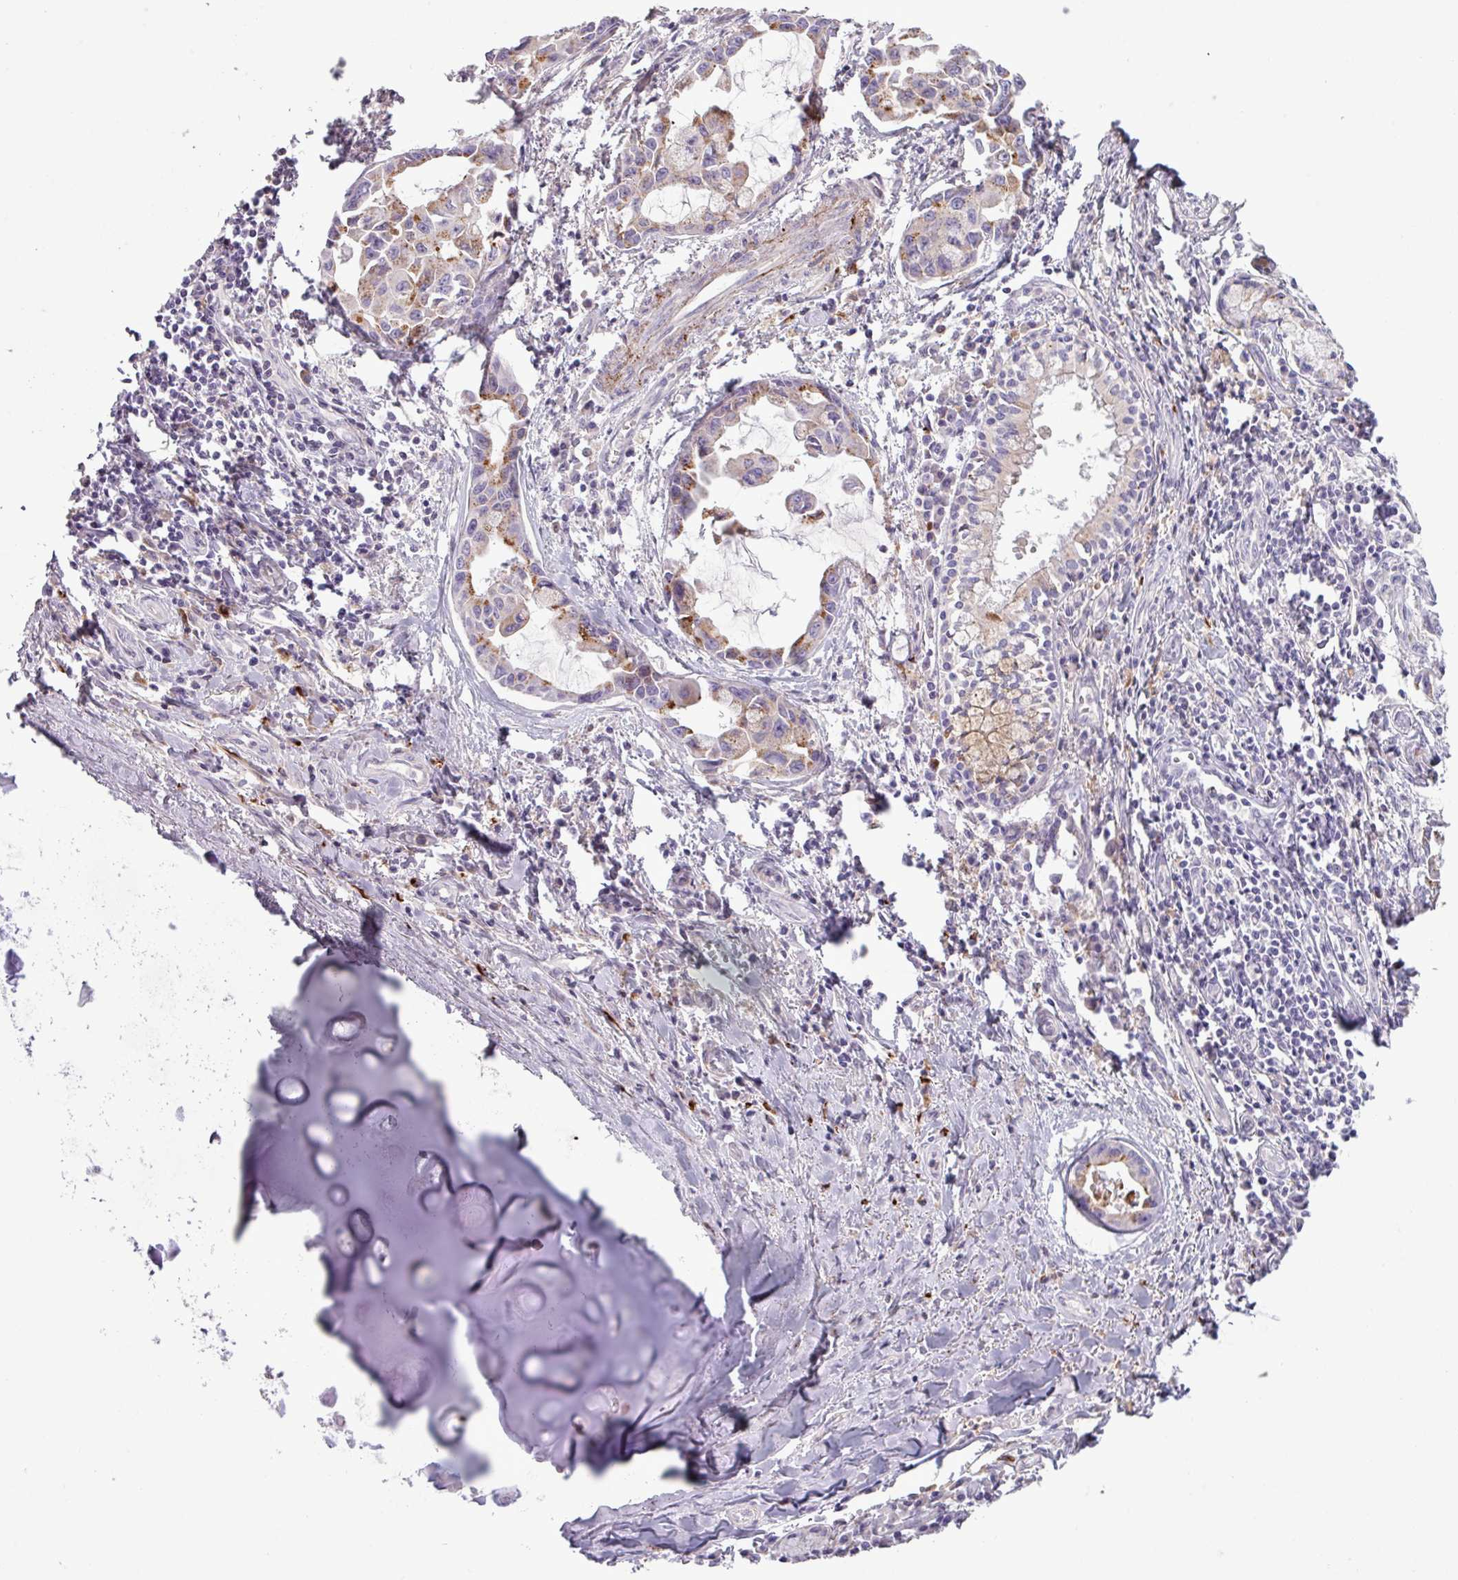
{"staining": {"intensity": "moderate", "quantity": "<25%", "location": "cytoplasmic/membranous"}, "tissue": "lung cancer", "cell_type": "Tumor cells", "image_type": "cancer", "snomed": [{"axis": "morphology", "description": "Adenocarcinoma, NOS"}, {"axis": "topography", "description": "Lung"}], "caption": "Immunohistochemical staining of lung adenocarcinoma reveals low levels of moderate cytoplasmic/membranous protein positivity in about <25% of tumor cells. (brown staining indicates protein expression, while blue staining denotes nuclei).", "gene": "C4B", "patient": {"sex": "male", "age": 64}}